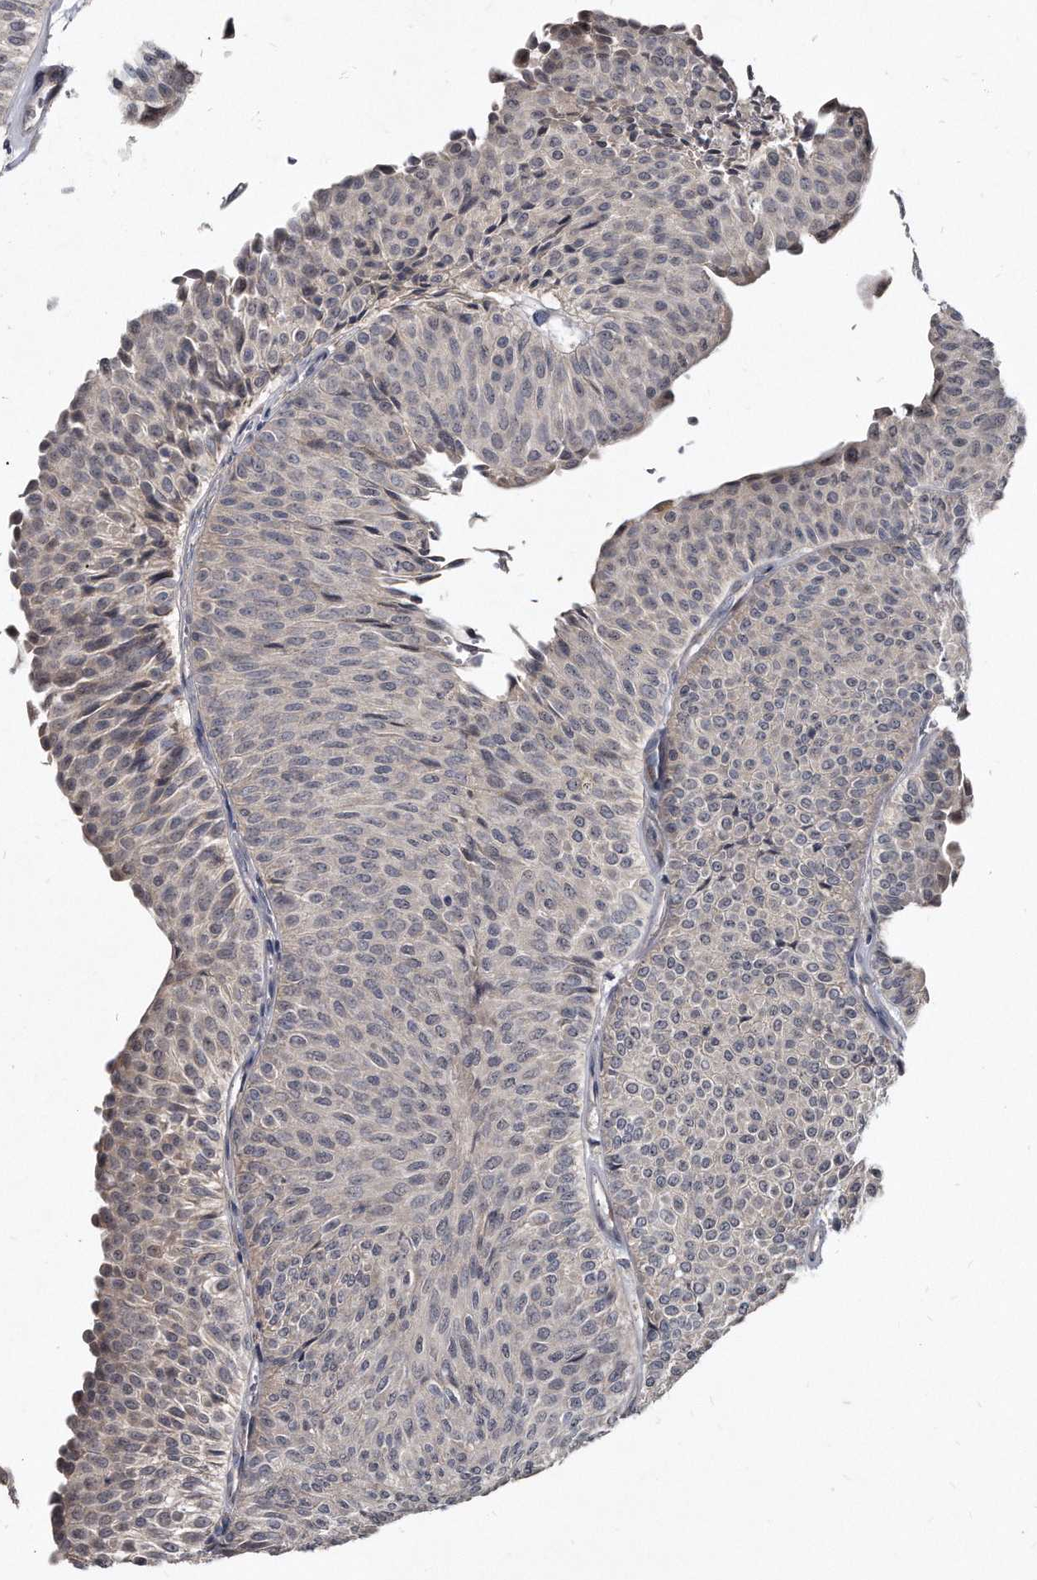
{"staining": {"intensity": "negative", "quantity": "none", "location": "none"}, "tissue": "urothelial cancer", "cell_type": "Tumor cells", "image_type": "cancer", "snomed": [{"axis": "morphology", "description": "Urothelial carcinoma, Low grade"}, {"axis": "topography", "description": "Urinary bladder"}], "caption": "Tumor cells show no significant expression in low-grade urothelial carcinoma. Nuclei are stained in blue.", "gene": "KLHDC3", "patient": {"sex": "male", "age": 78}}